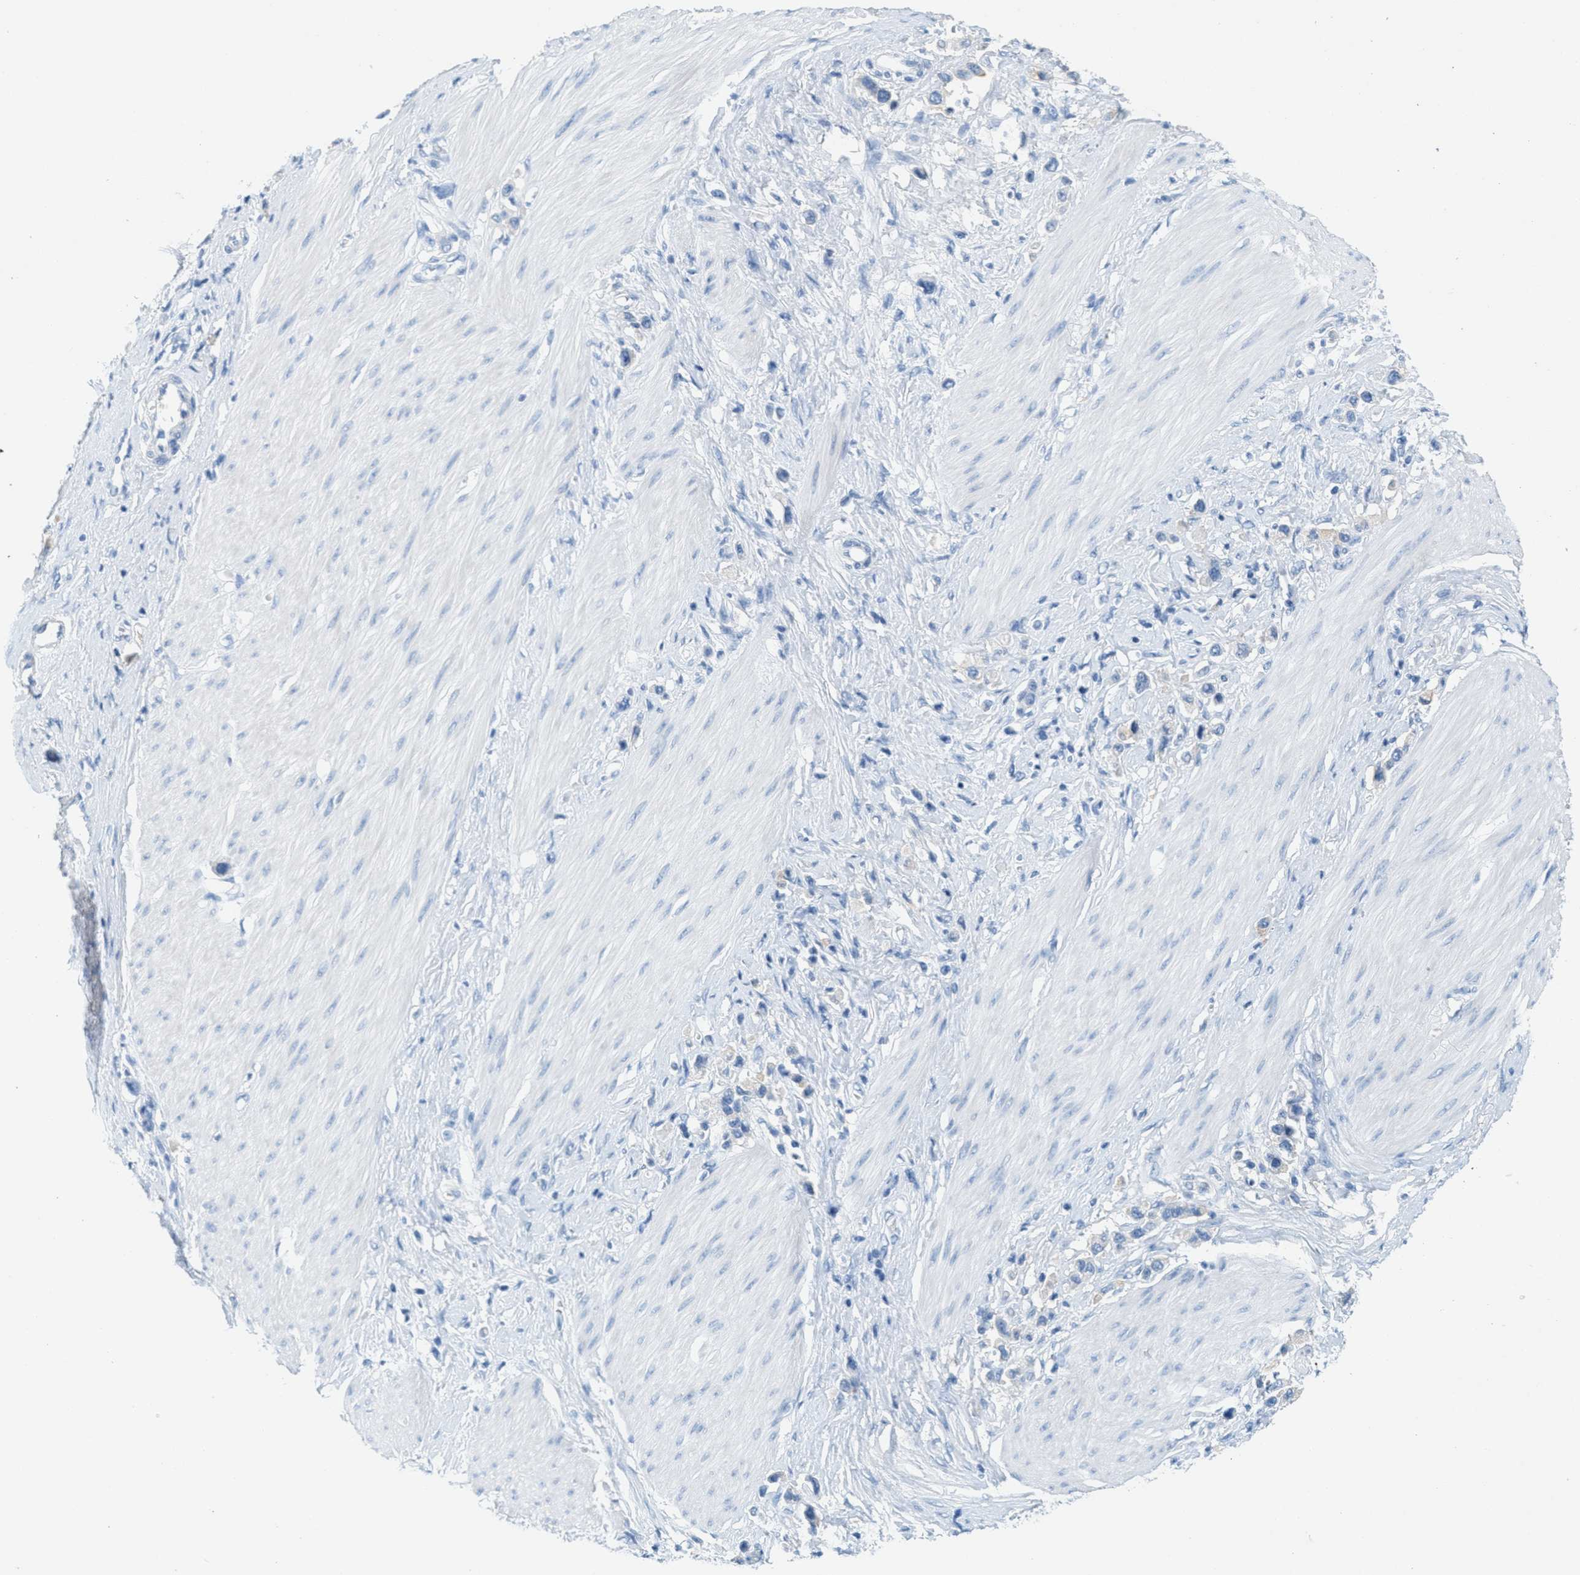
{"staining": {"intensity": "negative", "quantity": "none", "location": "none"}, "tissue": "stomach cancer", "cell_type": "Tumor cells", "image_type": "cancer", "snomed": [{"axis": "morphology", "description": "Adenocarcinoma, NOS"}, {"axis": "topography", "description": "Stomach"}], "caption": "A histopathology image of stomach cancer (adenocarcinoma) stained for a protein displays no brown staining in tumor cells. The staining was performed using DAB (3,3'-diaminobenzidine) to visualize the protein expression in brown, while the nuclei were stained in blue with hematoxylin (Magnification: 20x).", "gene": "GPM6A", "patient": {"sex": "female", "age": 65}}